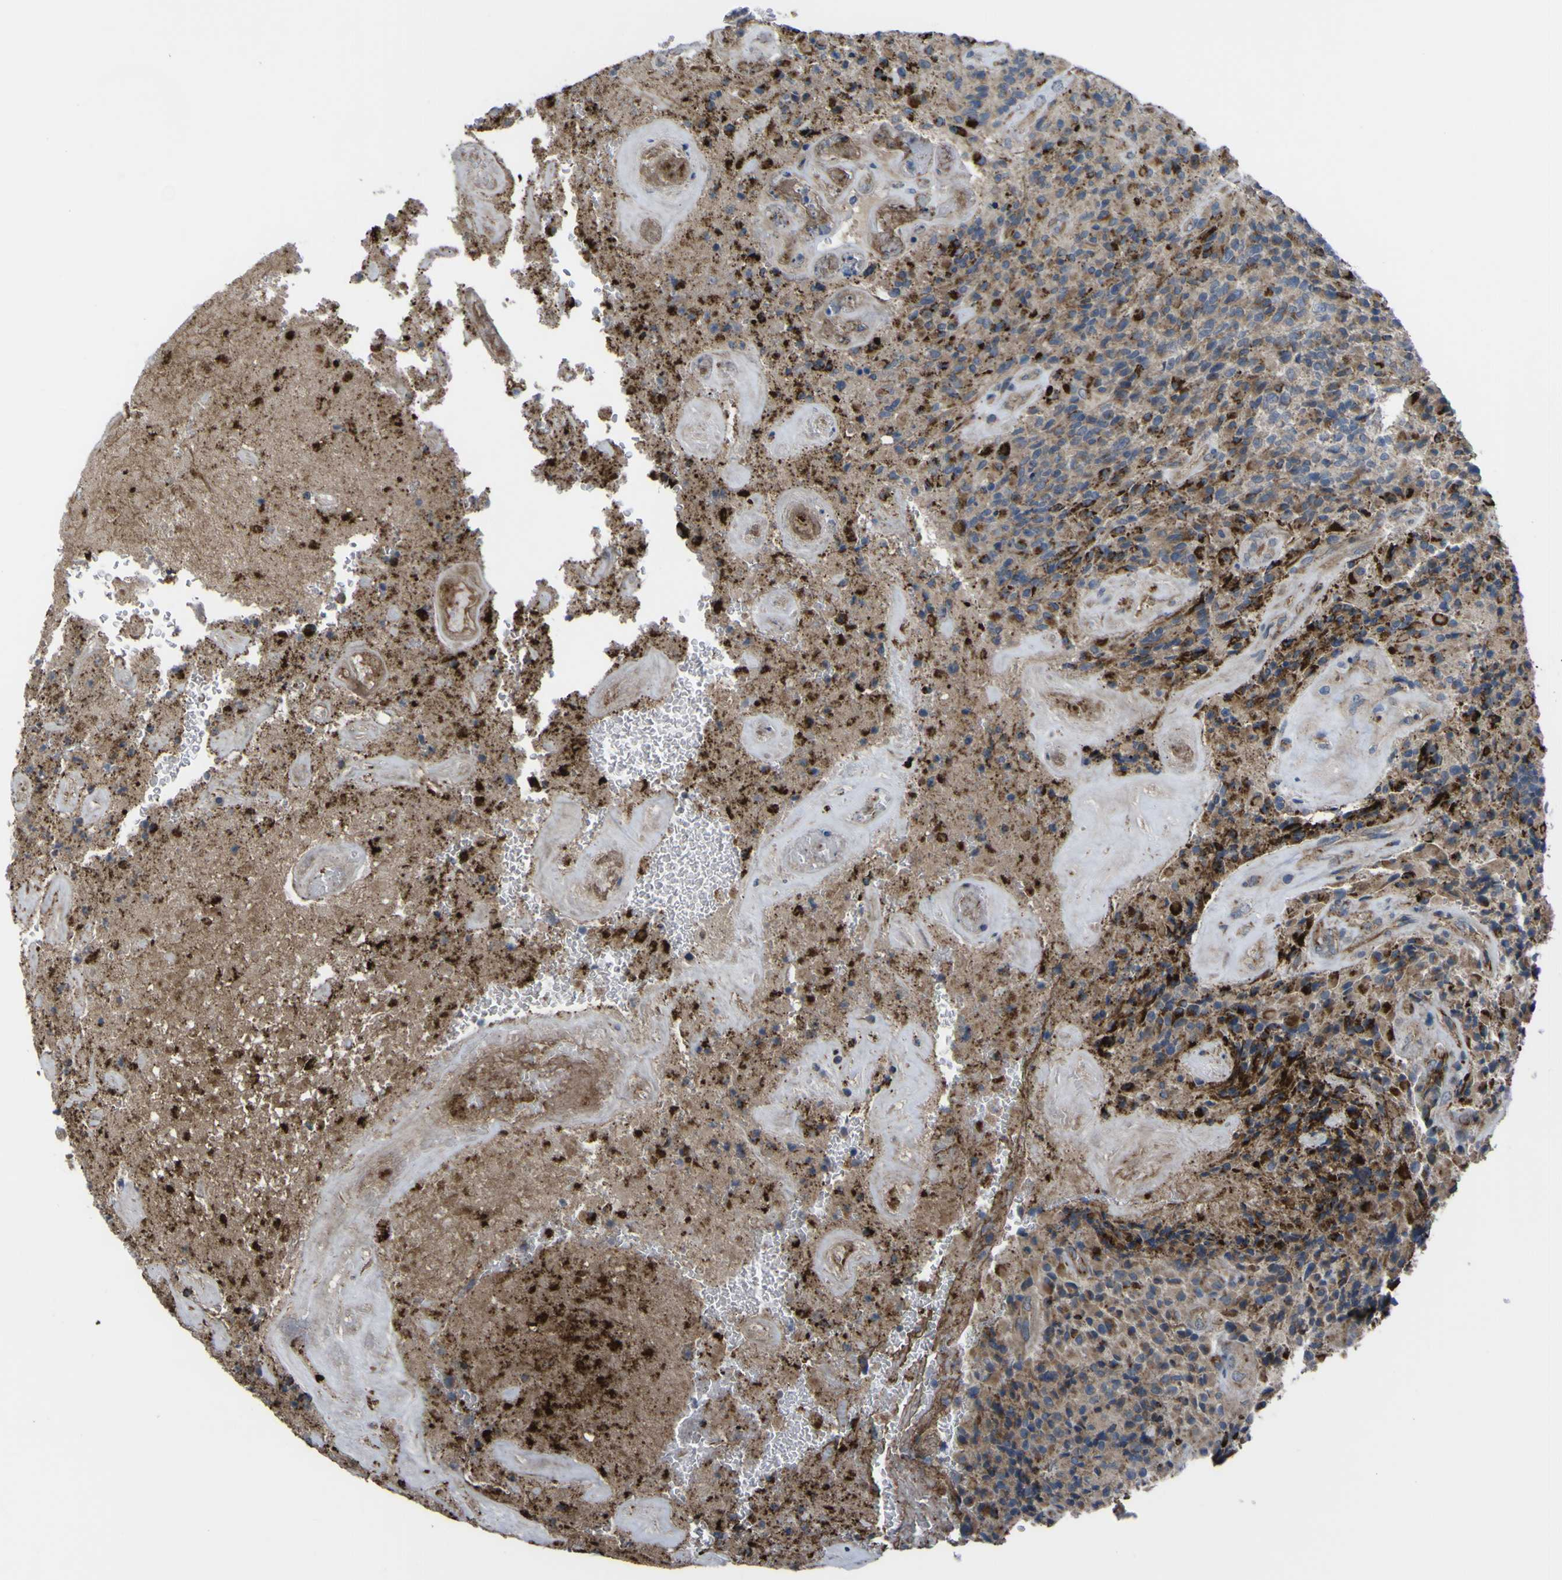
{"staining": {"intensity": "strong", "quantity": "25%-75%", "location": "cytoplasmic/membranous"}, "tissue": "glioma", "cell_type": "Tumor cells", "image_type": "cancer", "snomed": [{"axis": "morphology", "description": "Glioma, malignant, High grade"}, {"axis": "topography", "description": "Brain"}], "caption": "DAB (3,3'-diaminobenzidine) immunohistochemical staining of human glioma shows strong cytoplasmic/membranous protein positivity in approximately 25%-75% of tumor cells. (Brightfield microscopy of DAB IHC at high magnification).", "gene": "GPLD1", "patient": {"sex": "male", "age": 71}}